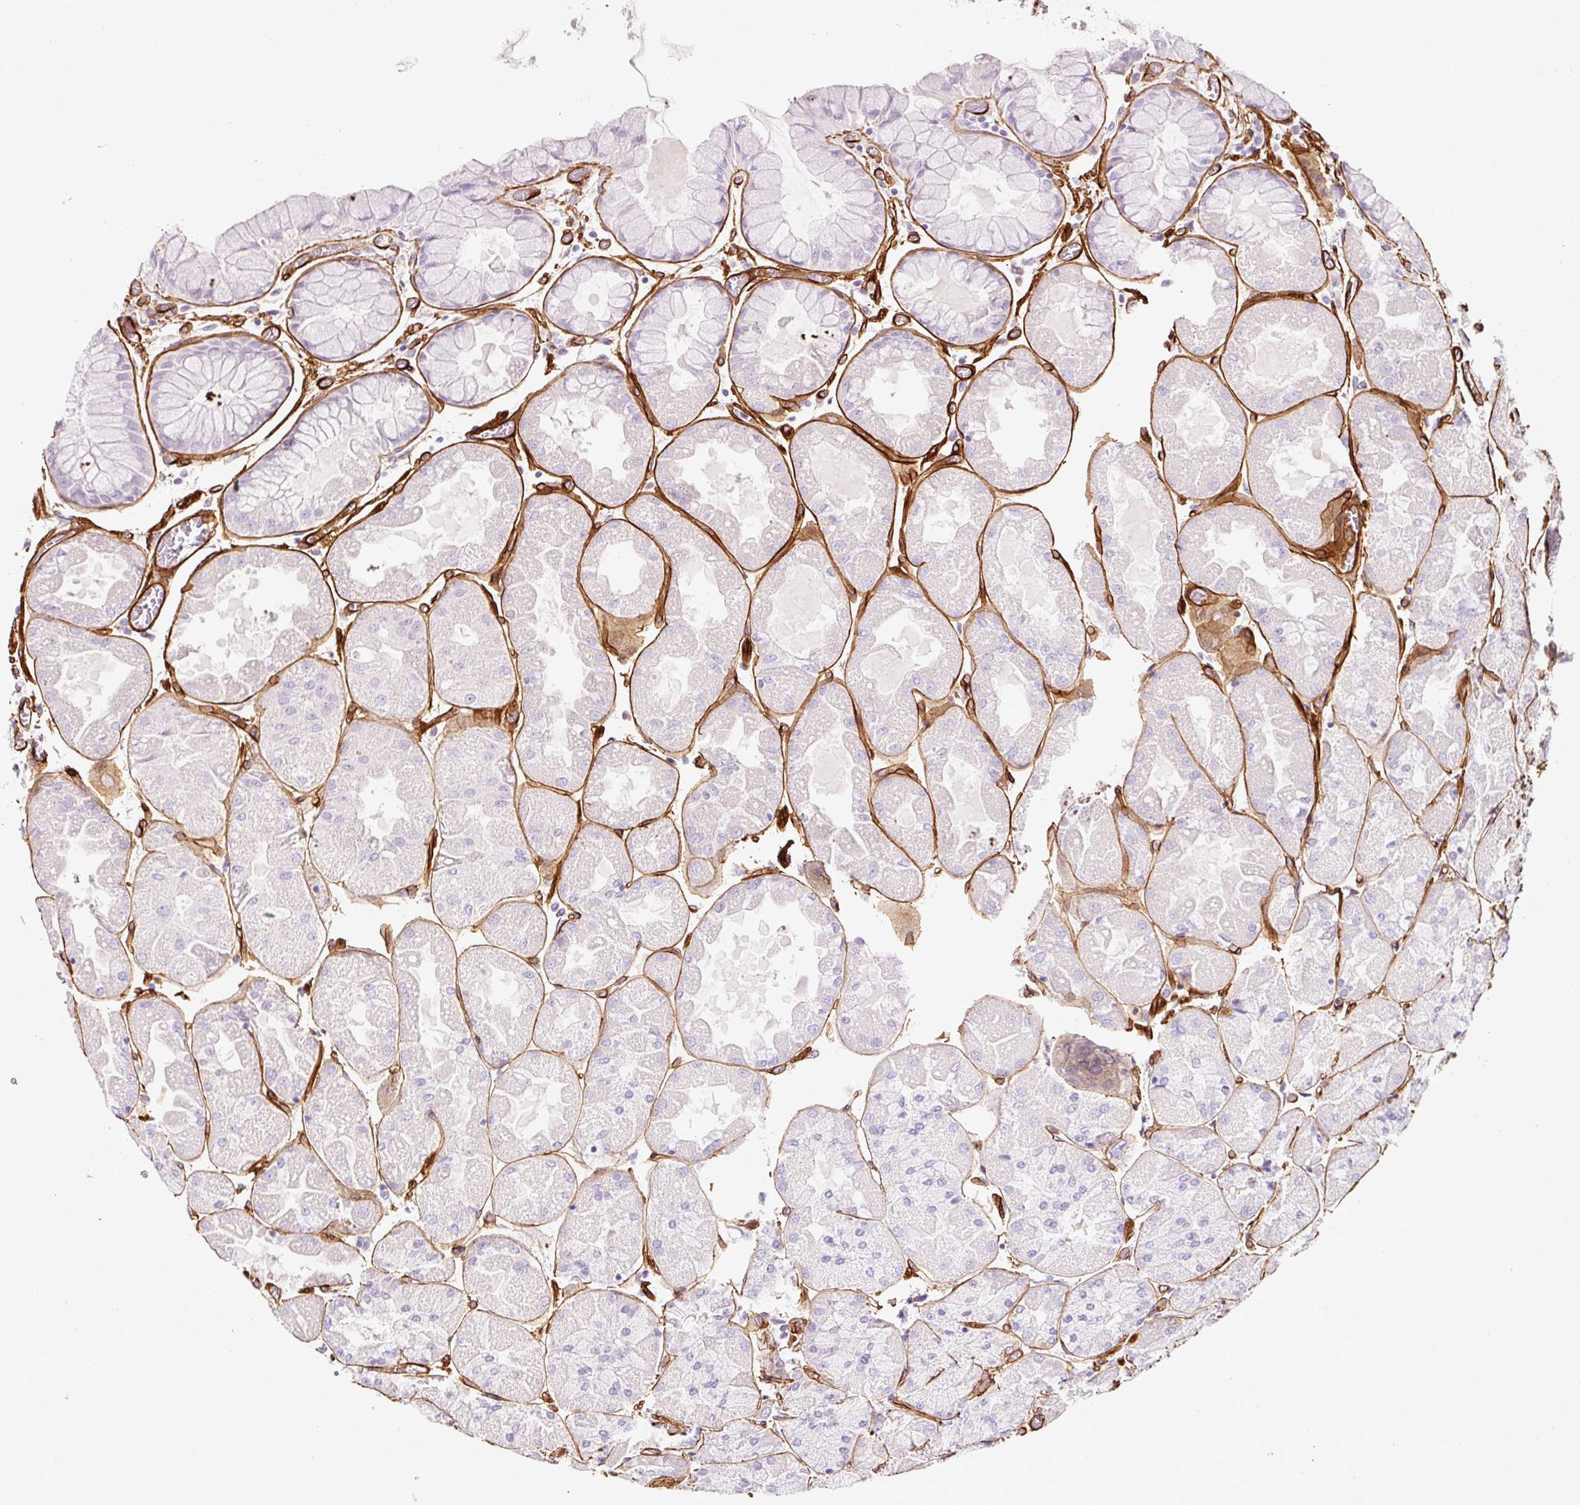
{"staining": {"intensity": "negative", "quantity": "none", "location": "none"}, "tissue": "stomach", "cell_type": "Glandular cells", "image_type": "normal", "snomed": [{"axis": "morphology", "description": "Normal tissue, NOS"}, {"axis": "topography", "description": "Stomach"}], "caption": "Glandular cells are negative for protein expression in benign human stomach. The staining is performed using DAB (3,3'-diaminobenzidine) brown chromogen with nuclei counter-stained in using hematoxylin.", "gene": "LOXL4", "patient": {"sex": "female", "age": 61}}